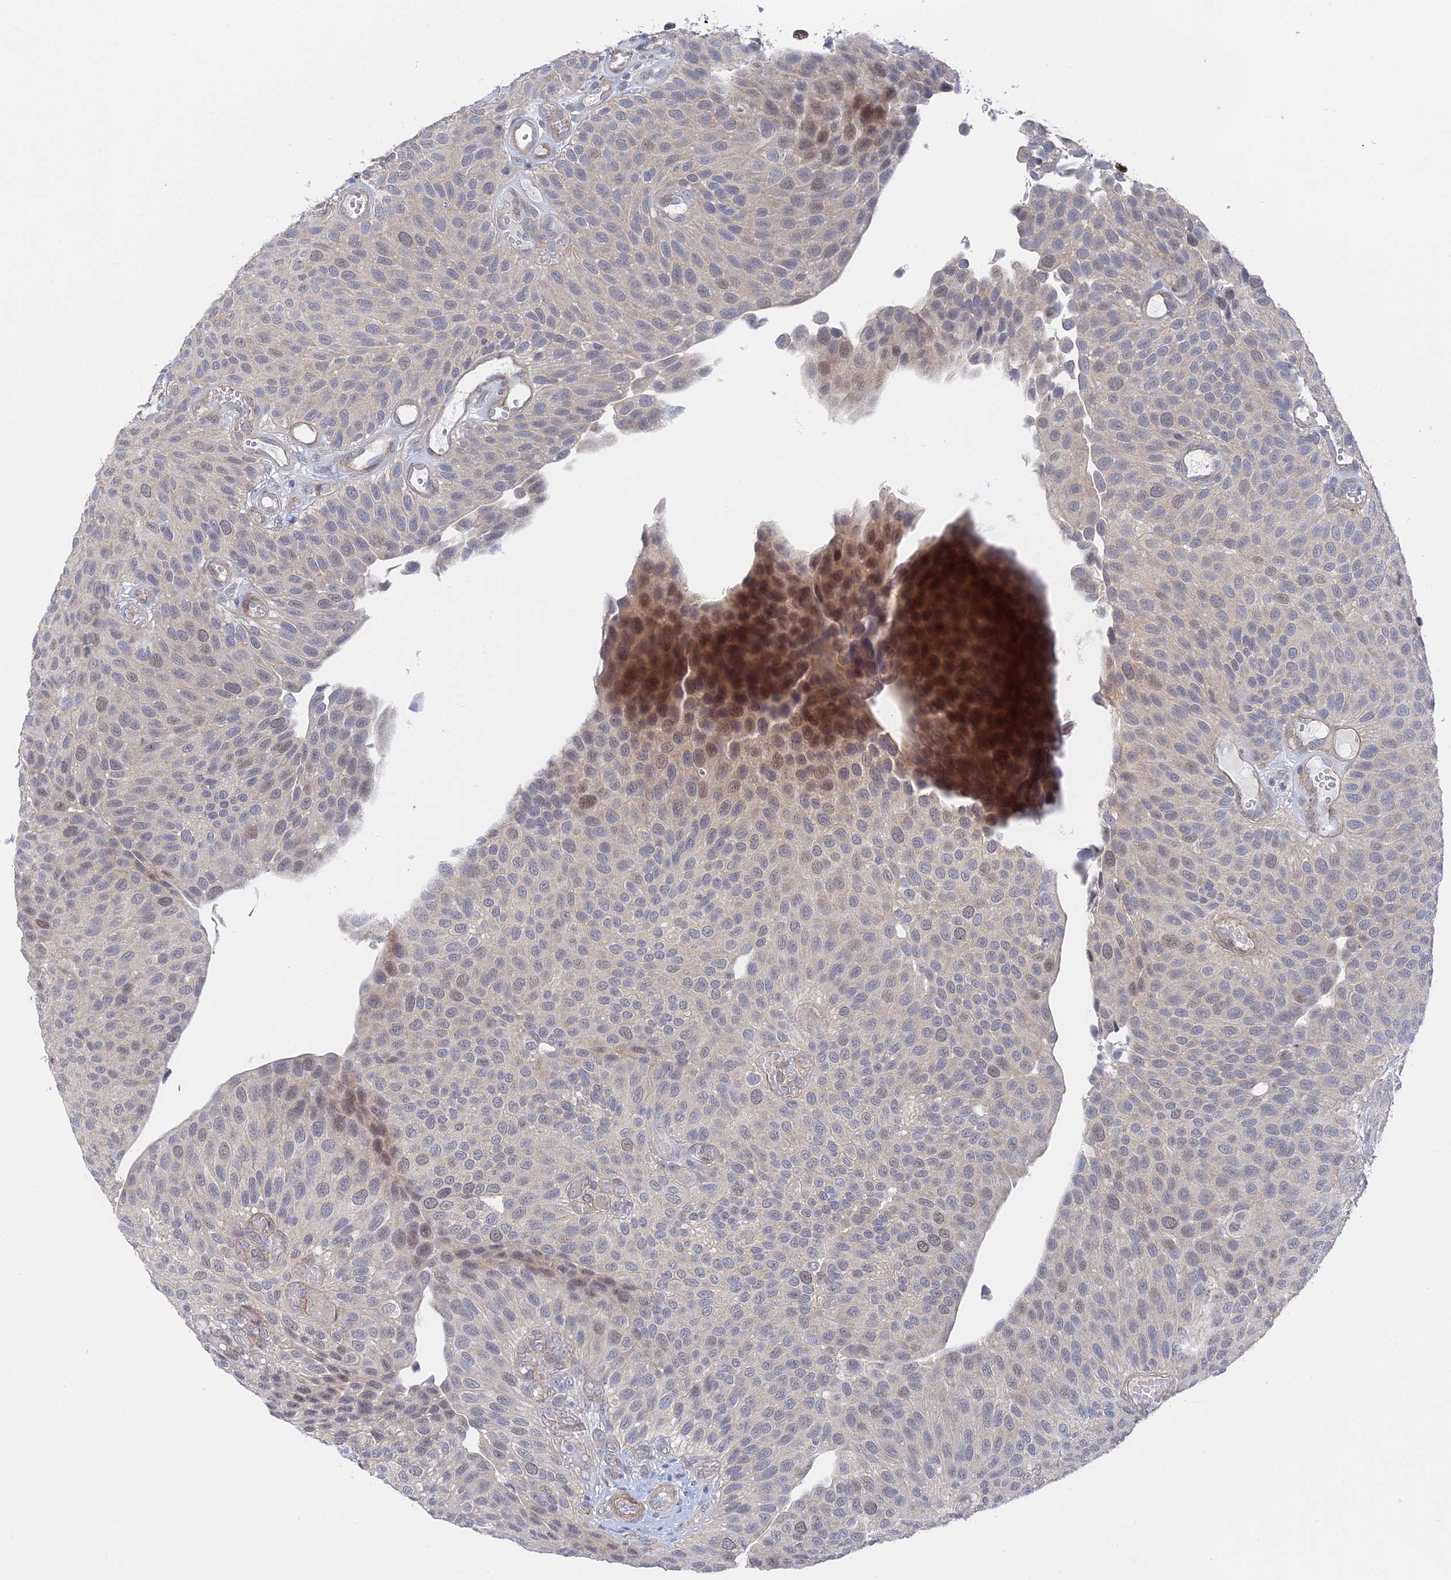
{"staining": {"intensity": "weak", "quantity": "<25%", "location": "nuclear"}, "tissue": "urothelial cancer", "cell_type": "Tumor cells", "image_type": "cancer", "snomed": [{"axis": "morphology", "description": "Urothelial carcinoma, Low grade"}, {"axis": "topography", "description": "Urinary bladder"}], "caption": "DAB immunohistochemical staining of urothelial carcinoma (low-grade) demonstrates no significant positivity in tumor cells.", "gene": "CFAP92", "patient": {"sex": "male", "age": 89}}